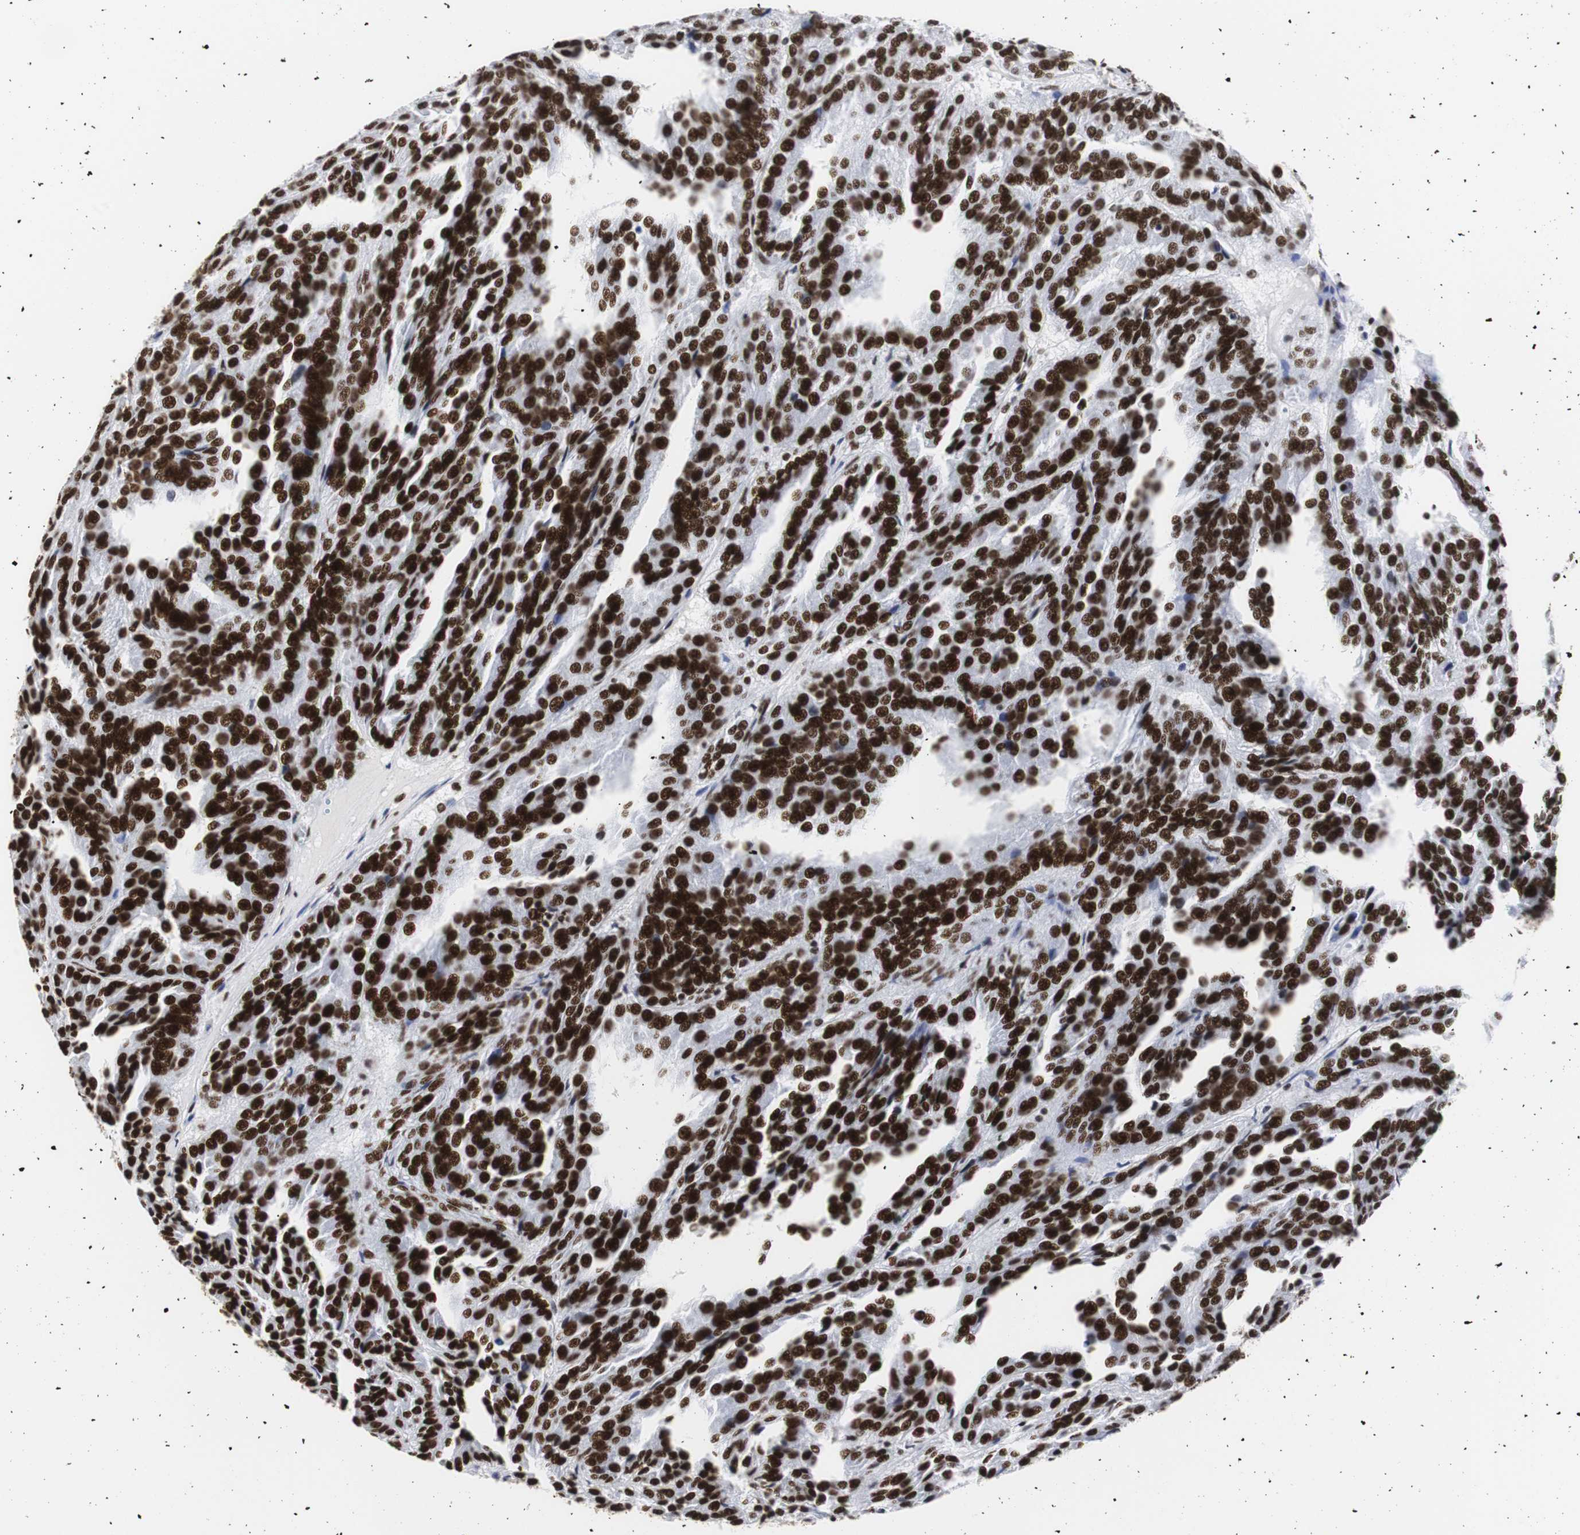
{"staining": {"intensity": "strong", "quantity": ">75%", "location": "nuclear"}, "tissue": "renal cancer", "cell_type": "Tumor cells", "image_type": "cancer", "snomed": [{"axis": "morphology", "description": "Adenocarcinoma, NOS"}, {"axis": "topography", "description": "Kidney"}], "caption": "The photomicrograph exhibits a brown stain indicating the presence of a protein in the nuclear of tumor cells in renal cancer (adenocarcinoma).", "gene": "HNRNPH2", "patient": {"sex": "male", "age": 46}}